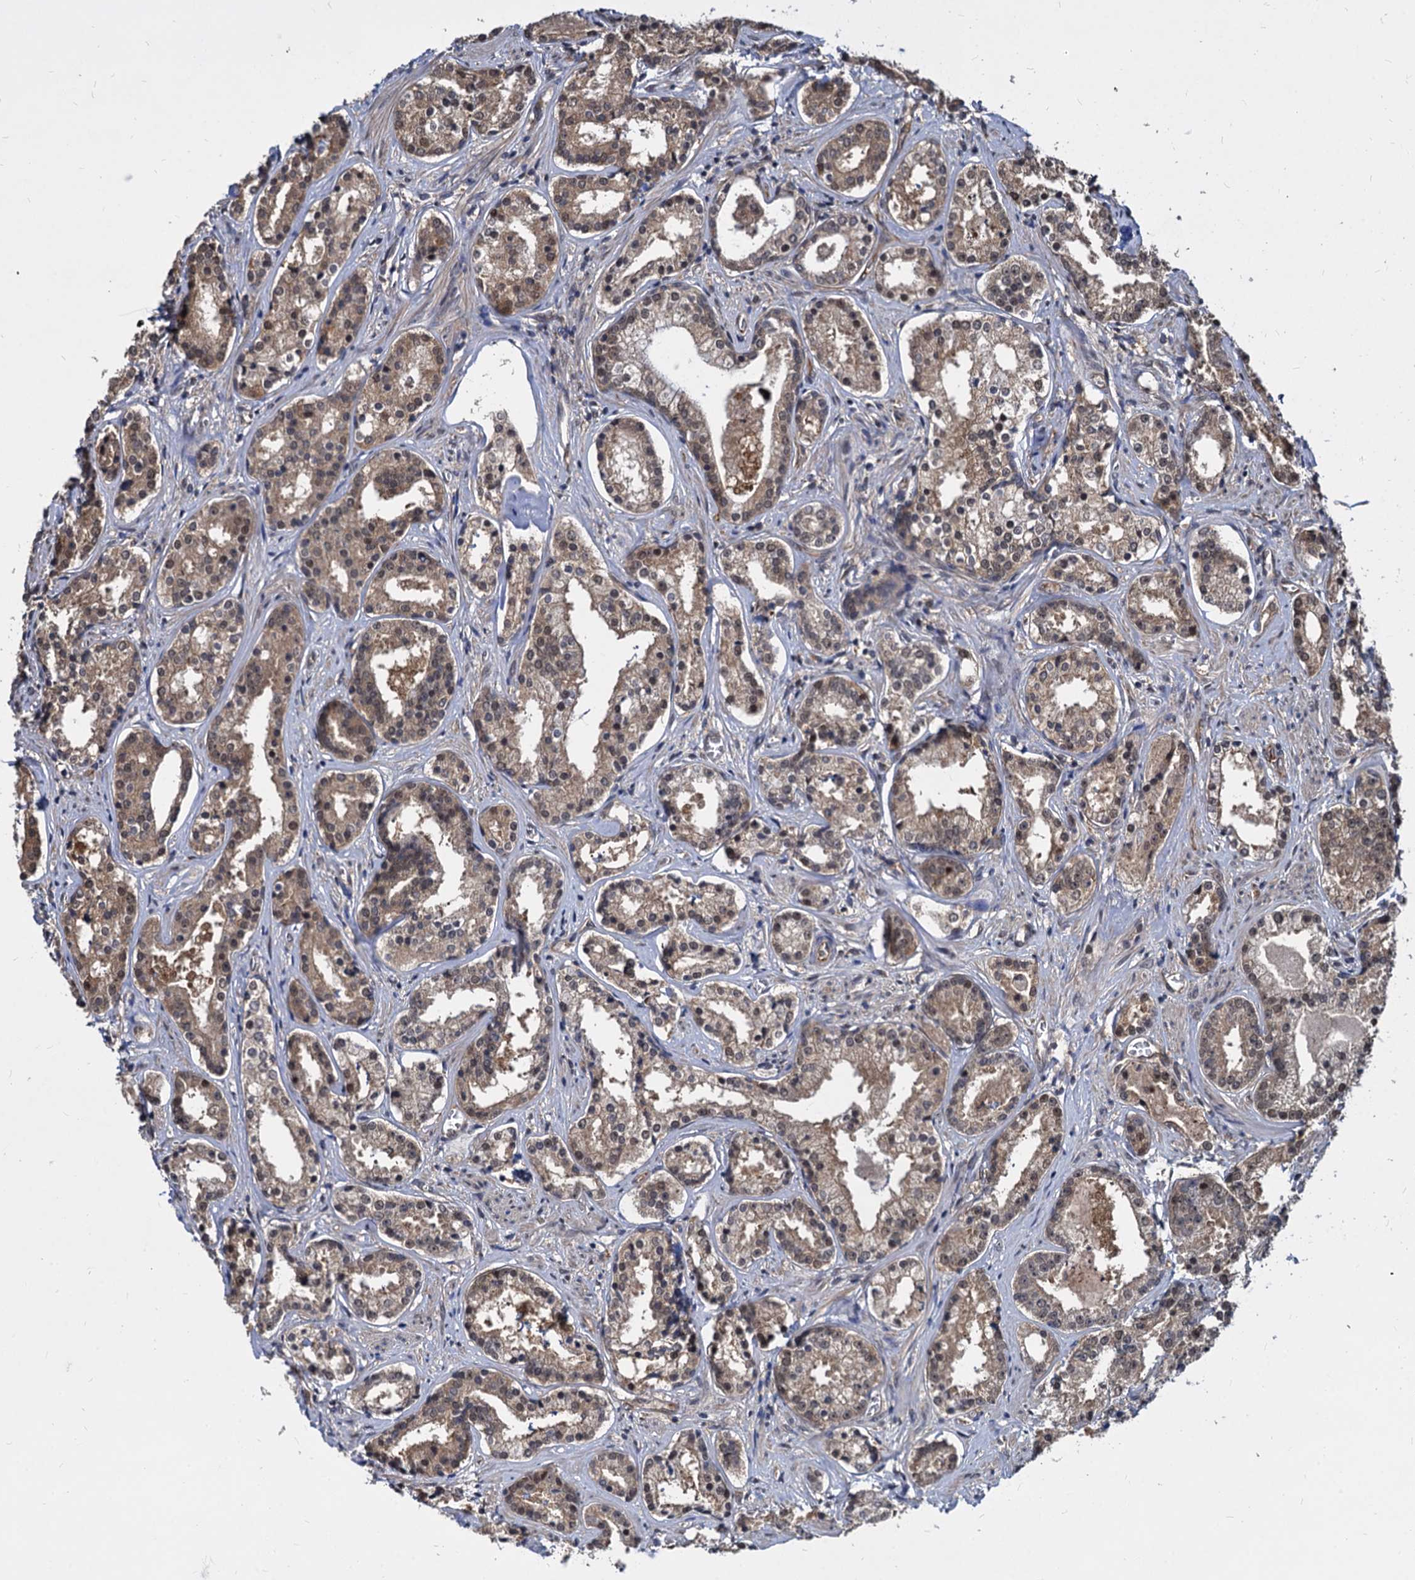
{"staining": {"intensity": "weak", "quantity": ">75%", "location": "cytoplasmic/membranous"}, "tissue": "prostate cancer", "cell_type": "Tumor cells", "image_type": "cancer", "snomed": [{"axis": "morphology", "description": "Adenocarcinoma, High grade"}, {"axis": "topography", "description": "Prostate"}], "caption": "DAB (3,3'-diaminobenzidine) immunohistochemical staining of human adenocarcinoma (high-grade) (prostate) shows weak cytoplasmic/membranous protein expression in about >75% of tumor cells.", "gene": "PSMD4", "patient": {"sex": "male", "age": 58}}